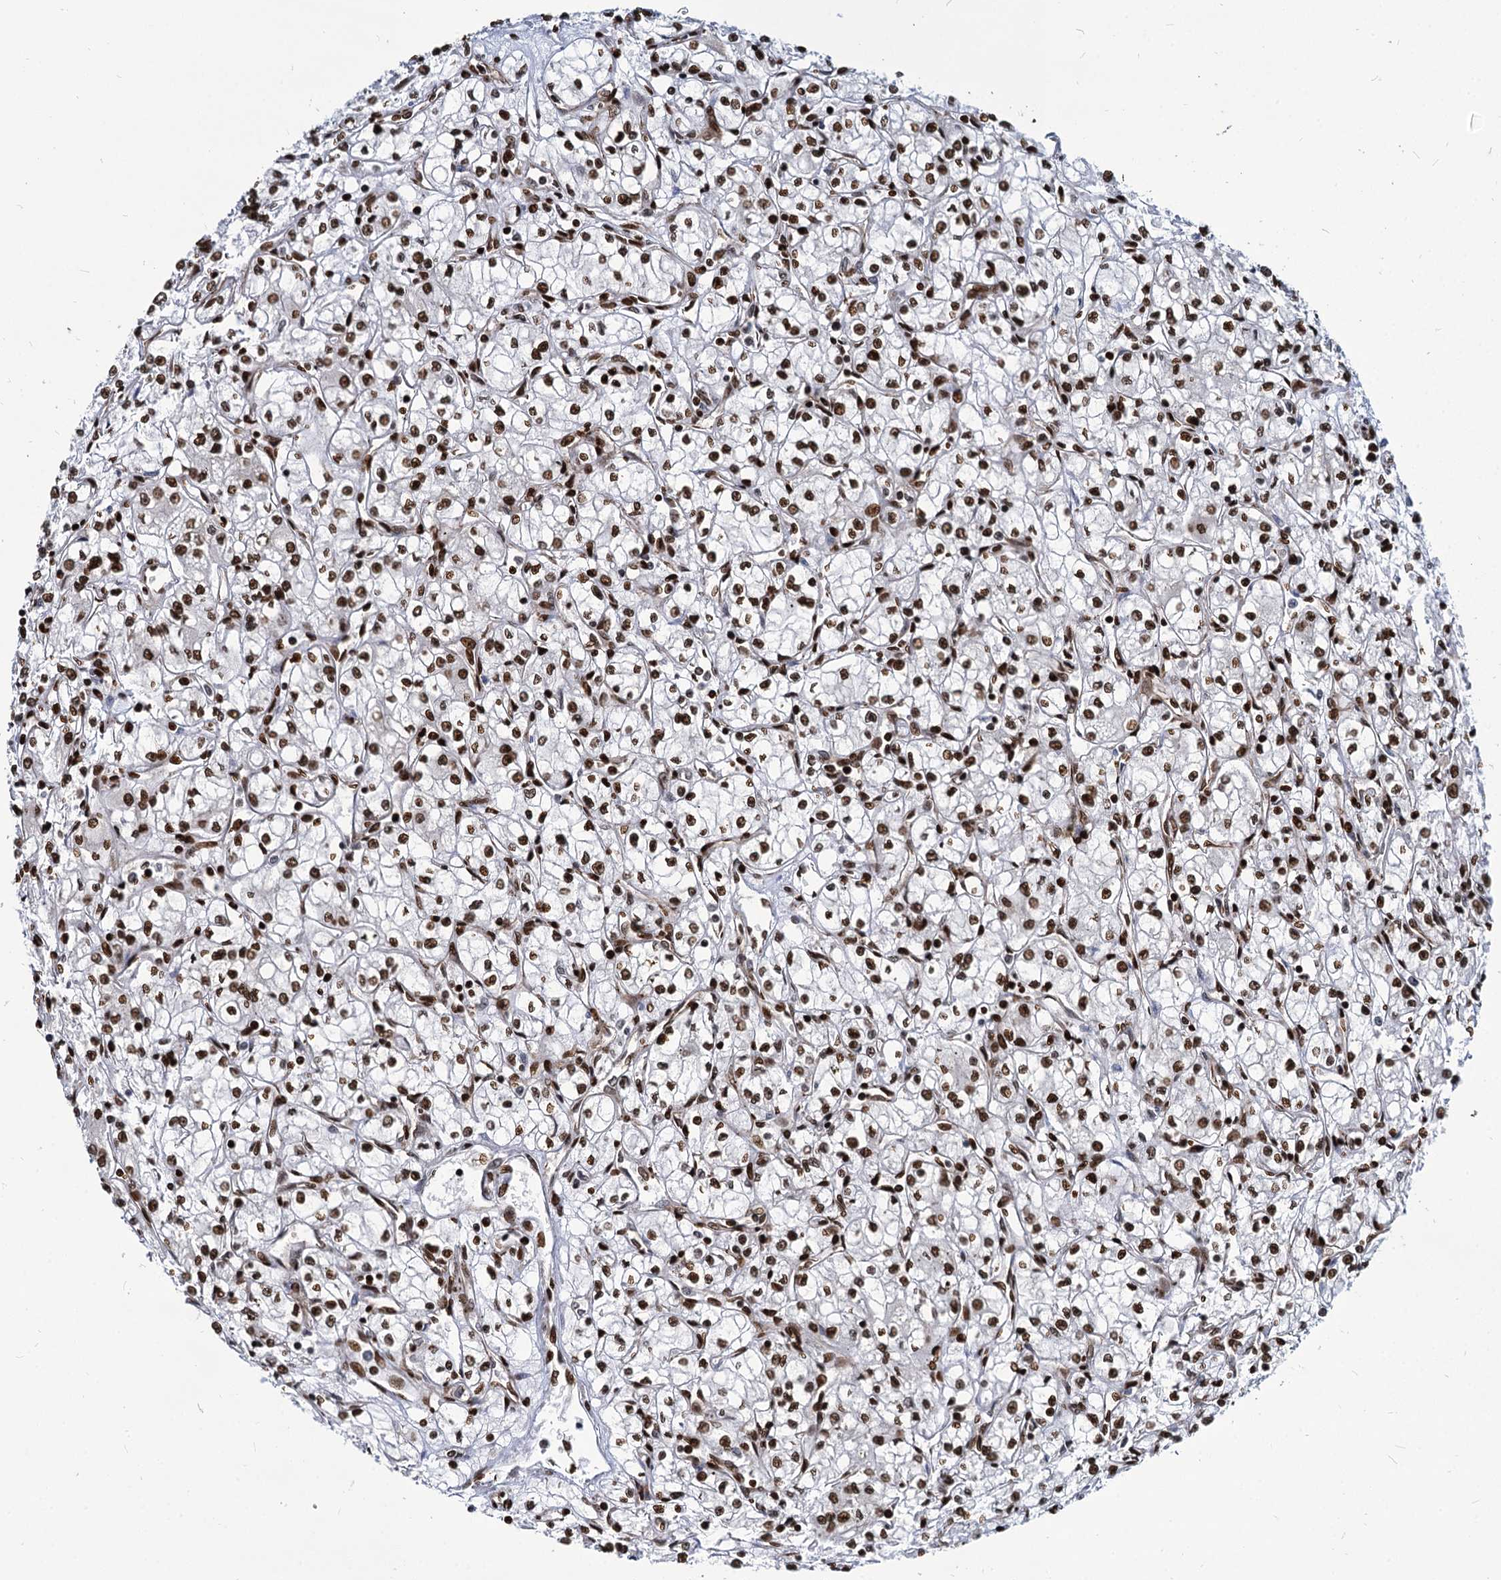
{"staining": {"intensity": "strong", "quantity": ">75%", "location": "nuclear"}, "tissue": "renal cancer", "cell_type": "Tumor cells", "image_type": "cancer", "snomed": [{"axis": "morphology", "description": "Adenocarcinoma, NOS"}, {"axis": "topography", "description": "Kidney"}], "caption": "Renal cancer (adenocarcinoma) was stained to show a protein in brown. There is high levels of strong nuclear positivity in about >75% of tumor cells. Nuclei are stained in blue.", "gene": "MECP2", "patient": {"sex": "male", "age": 59}}